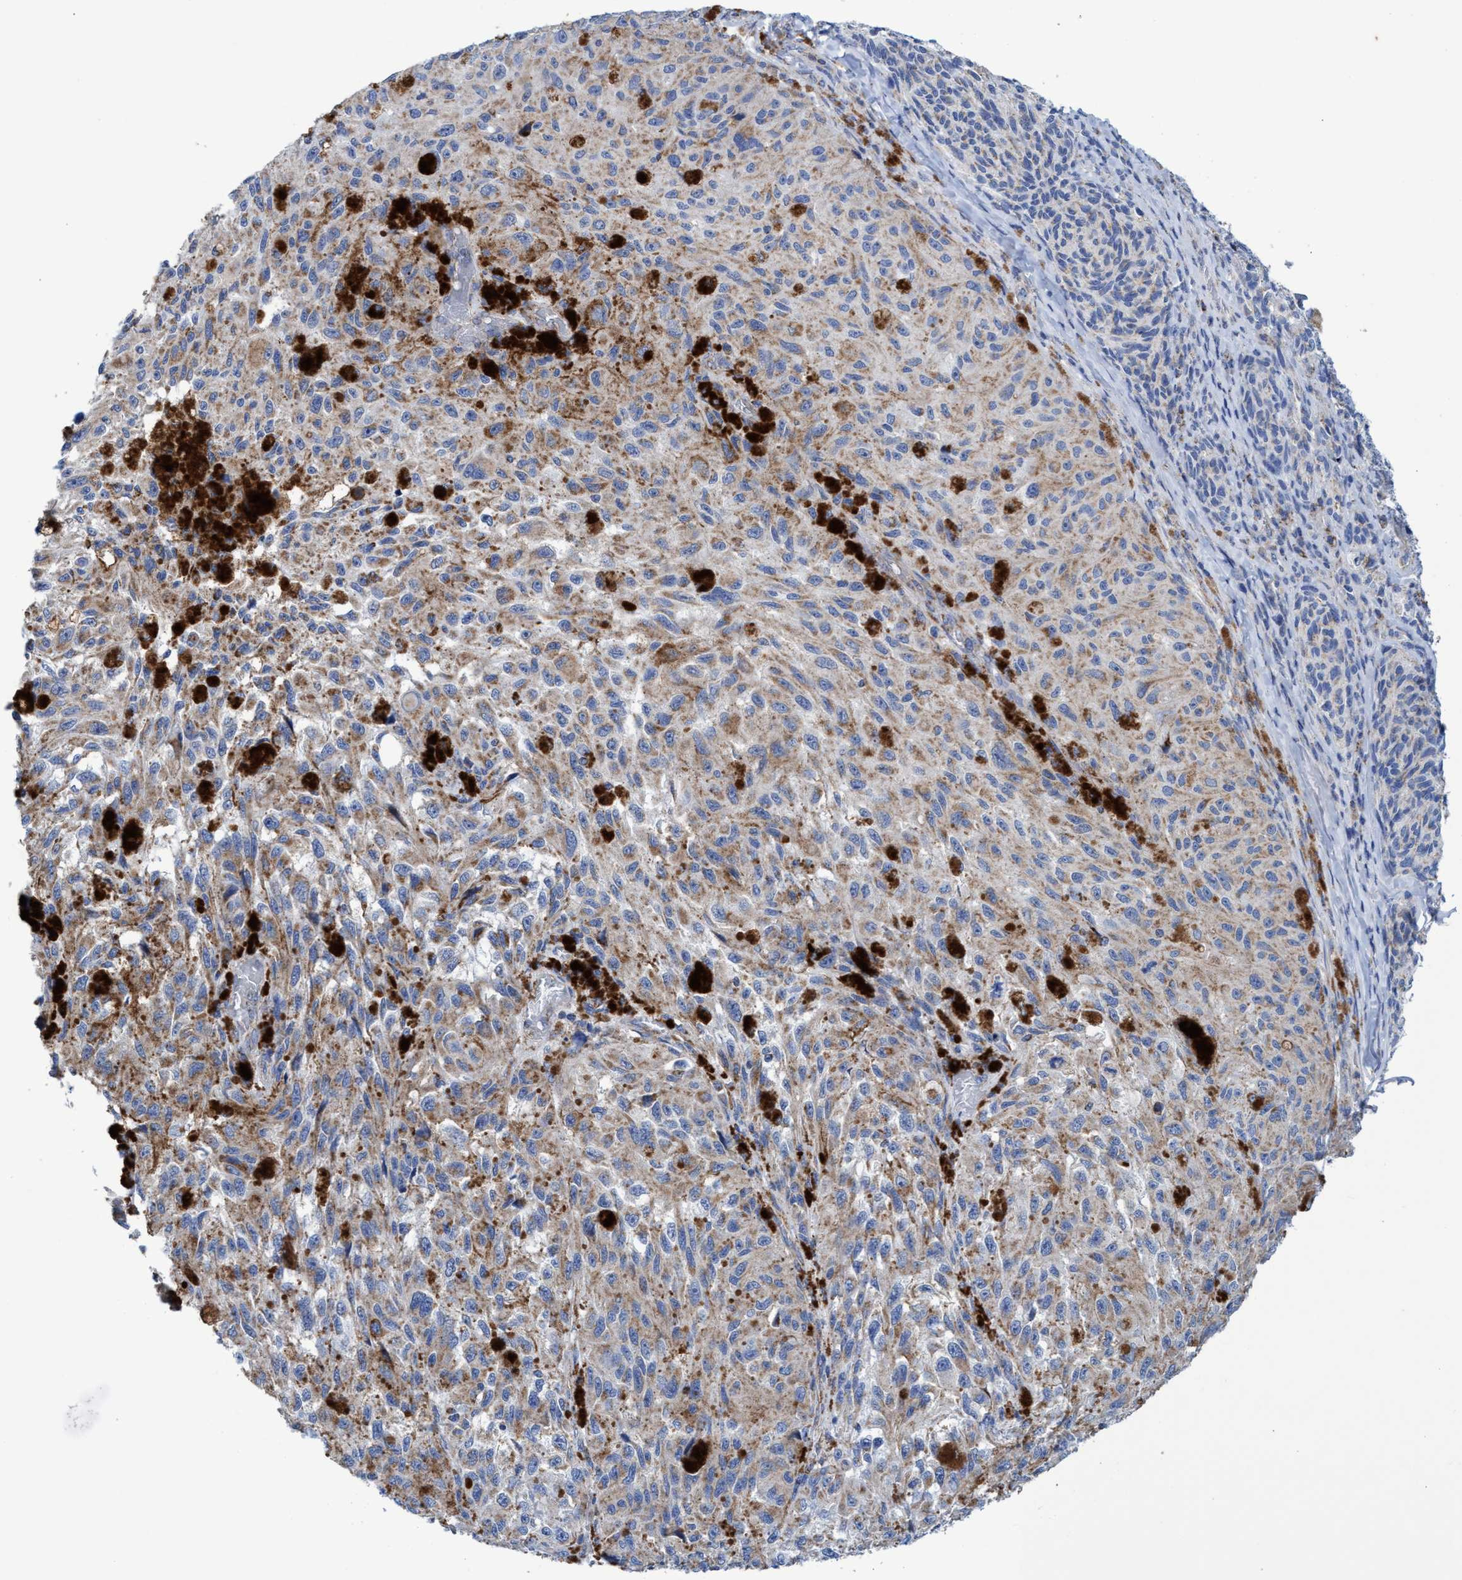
{"staining": {"intensity": "moderate", "quantity": "25%-75%", "location": "cytoplasmic/membranous"}, "tissue": "melanoma", "cell_type": "Tumor cells", "image_type": "cancer", "snomed": [{"axis": "morphology", "description": "Malignant melanoma, NOS"}, {"axis": "topography", "description": "Skin"}], "caption": "Human melanoma stained with a brown dye reveals moderate cytoplasmic/membranous positive positivity in about 25%-75% of tumor cells.", "gene": "ZNF750", "patient": {"sex": "female", "age": 73}}